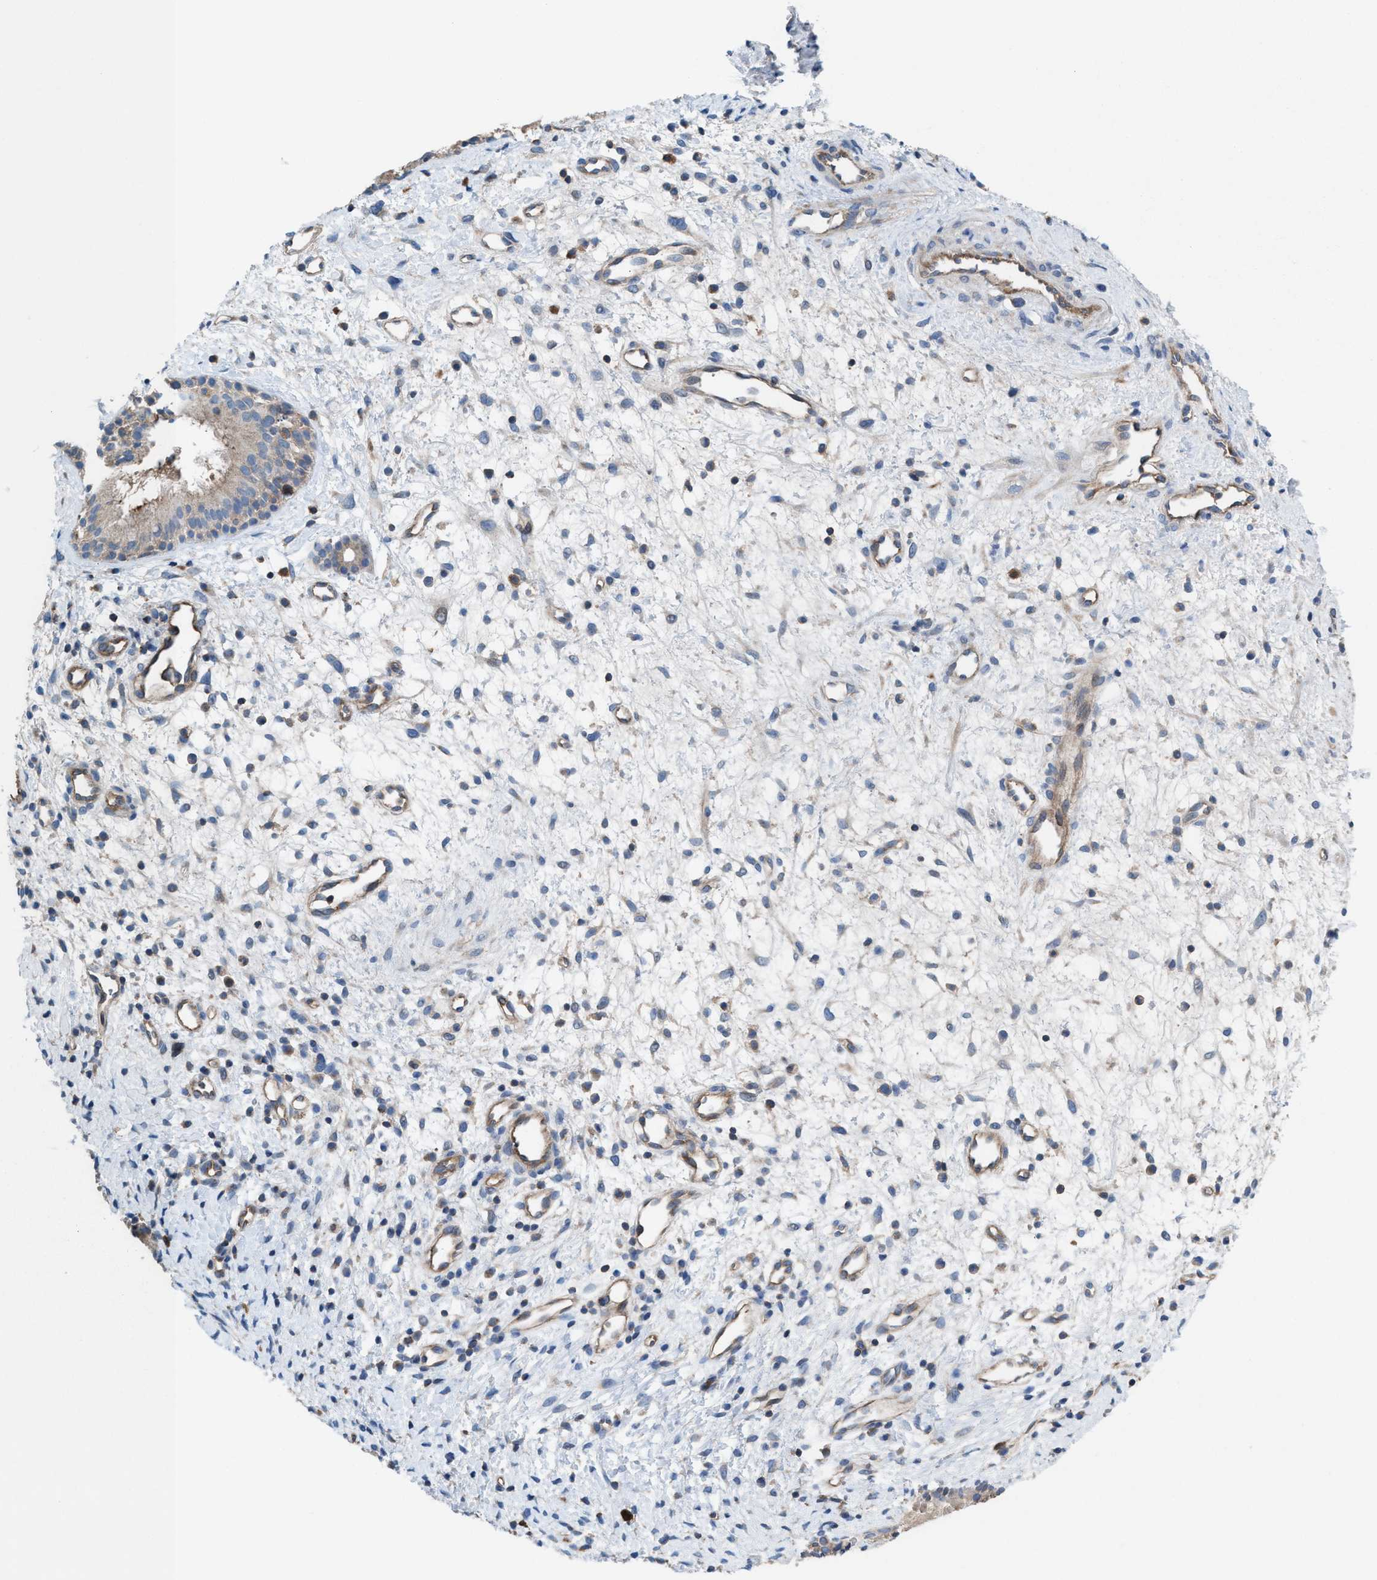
{"staining": {"intensity": "negative", "quantity": "none", "location": "none"}, "tissue": "nasopharynx", "cell_type": "Respiratory epithelial cells", "image_type": "normal", "snomed": [{"axis": "morphology", "description": "Normal tissue, NOS"}, {"axis": "topography", "description": "Nasopharynx"}], "caption": "Immunohistochemical staining of benign nasopharynx shows no significant expression in respiratory epithelial cells. The staining was performed using DAB (3,3'-diaminobenzidine) to visualize the protein expression in brown, while the nuclei were stained in blue with hematoxylin (Magnification: 20x).", "gene": "MRM1", "patient": {"sex": "male", "age": 22}}